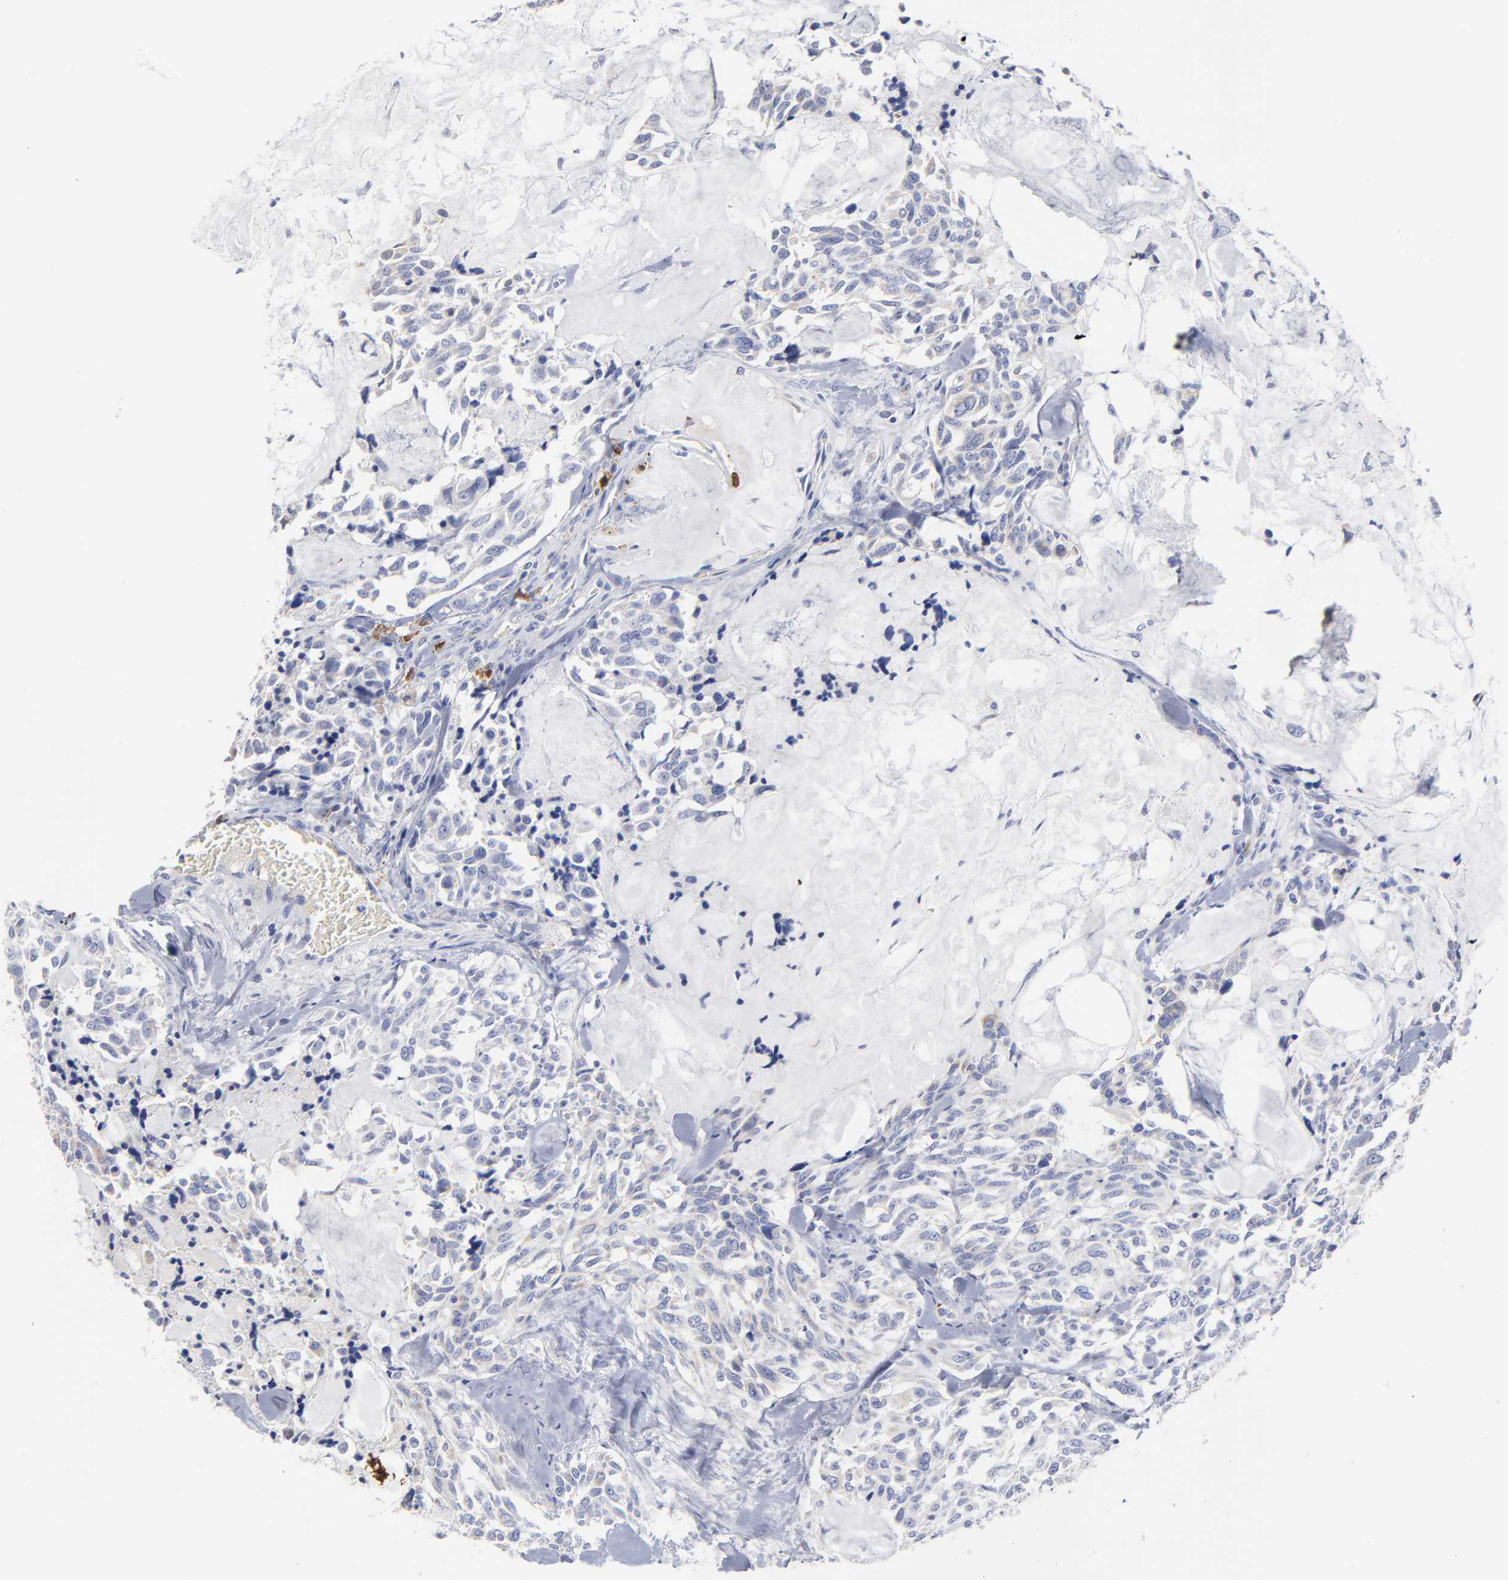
{"staining": {"intensity": "negative", "quantity": "none", "location": "none"}, "tissue": "thyroid cancer", "cell_type": "Tumor cells", "image_type": "cancer", "snomed": [{"axis": "morphology", "description": "Carcinoma, NOS"}, {"axis": "morphology", "description": "Carcinoid, malignant, NOS"}, {"axis": "topography", "description": "Thyroid gland"}], "caption": "High magnification brightfield microscopy of carcinoma (thyroid) stained with DAB (3,3'-diaminobenzidine) (brown) and counterstained with hematoxylin (blue): tumor cells show no significant positivity.", "gene": "PTP4A1", "patient": {"sex": "male", "age": 33}}